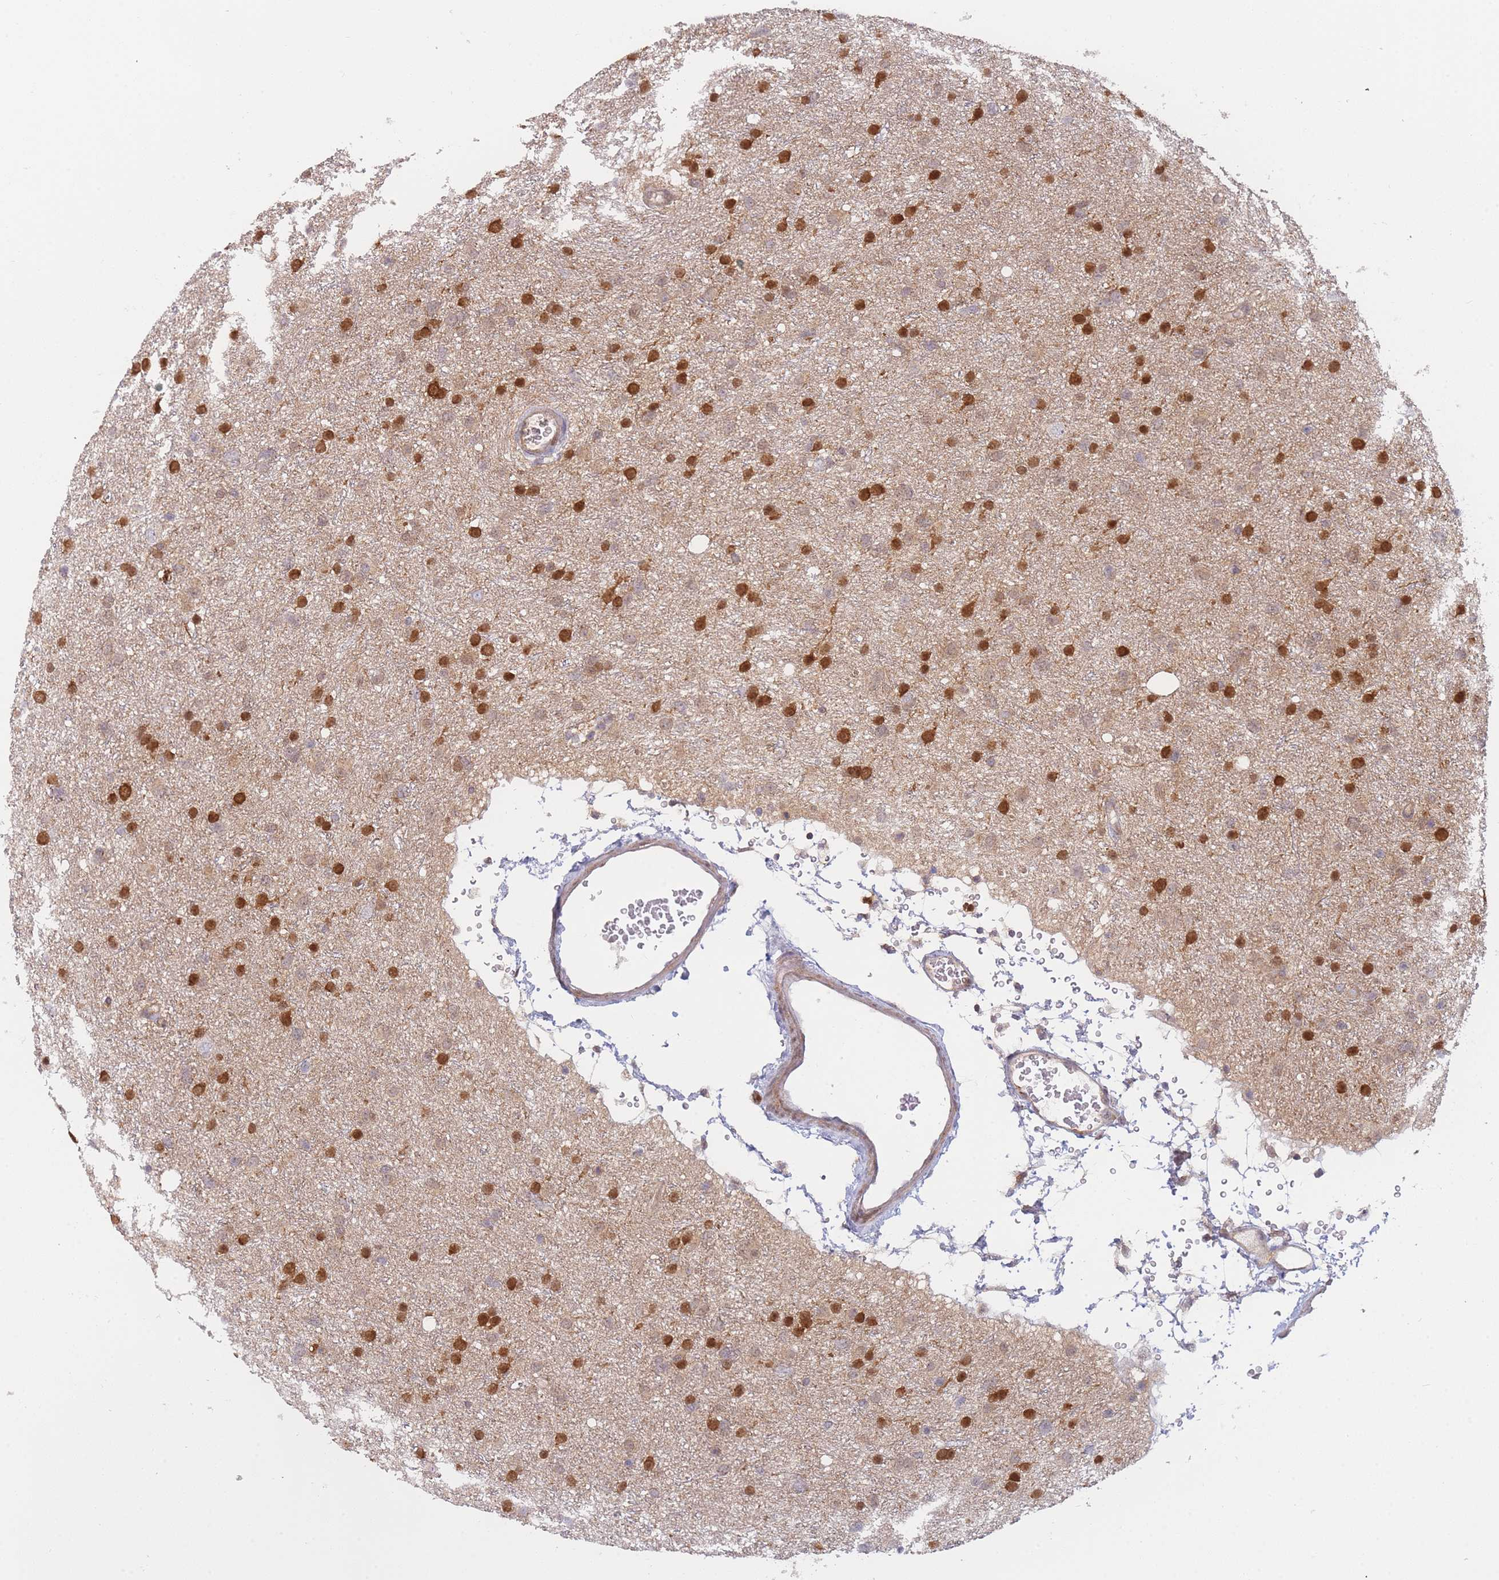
{"staining": {"intensity": "strong", "quantity": ">75%", "location": "nuclear"}, "tissue": "glioma", "cell_type": "Tumor cells", "image_type": "cancer", "snomed": [{"axis": "morphology", "description": "Glioma, malignant, Low grade"}, {"axis": "topography", "description": "Cerebral cortex"}], "caption": "A brown stain labels strong nuclear expression of a protein in human low-grade glioma (malignant) tumor cells.", "gene": "MRI1", "patient": {"sex": "female", "age": 39}}